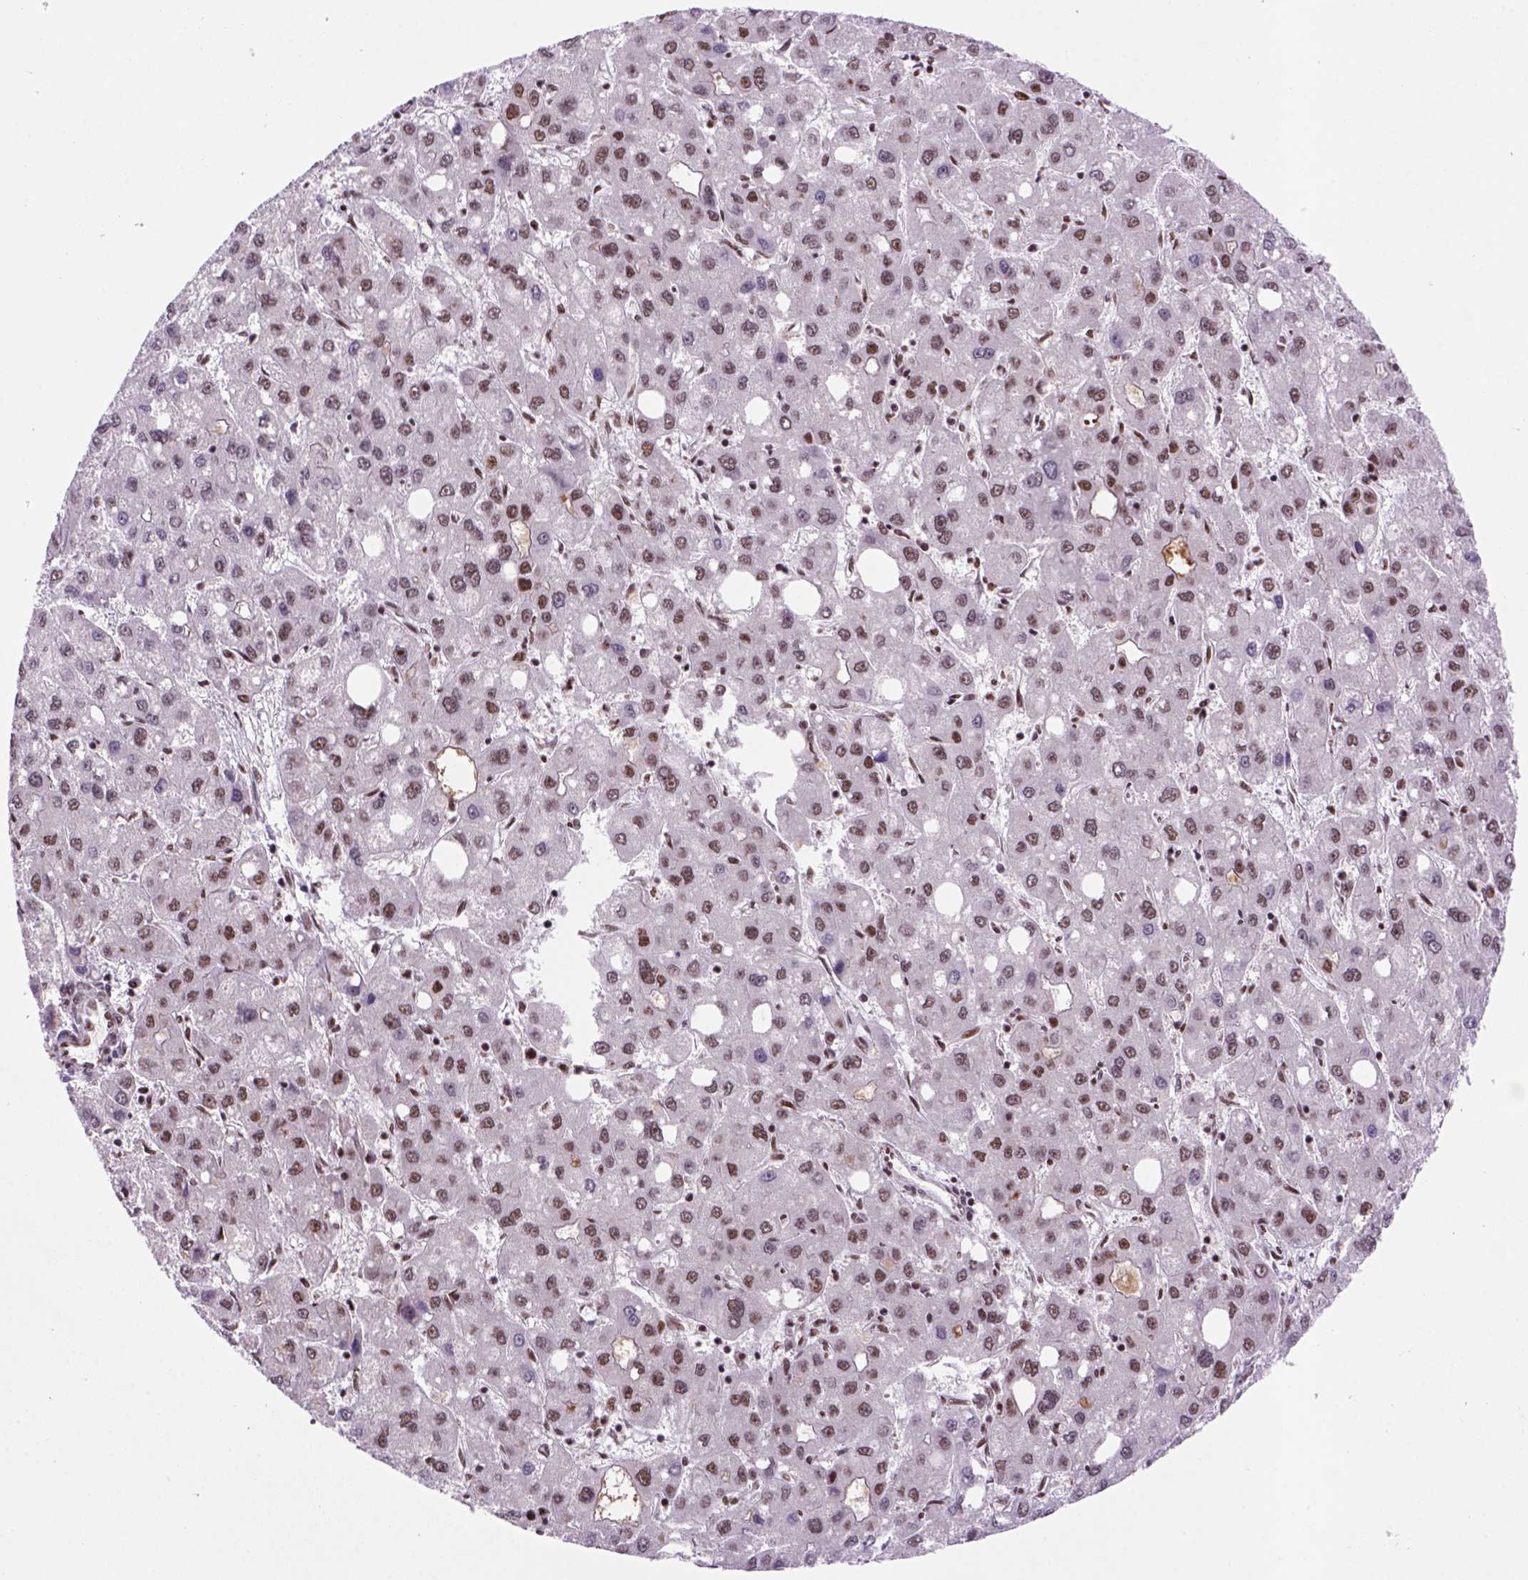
{"staining": {"intensity": "moderate", "quantity": "25%-75%", "location": "nuclear"}, "tissue": "liver cancer", "cell_type": "Tumor cells", "image_type": "cancer", "snomed": [{"axis": "morphology", "description": "Carcinoma, Hepatocellular, NOS"}, {"axis": "topography", "description": "Liver"}], "caption": "Liver cancer (hepatocellular carcinoma) tissue shows moderate nuclear staining in approximately 25%-75% of tumor cells, visualized by immunohistochemistry.", "gene": "NSMCE2", "patient": {"sex": "male", "age": 73}}